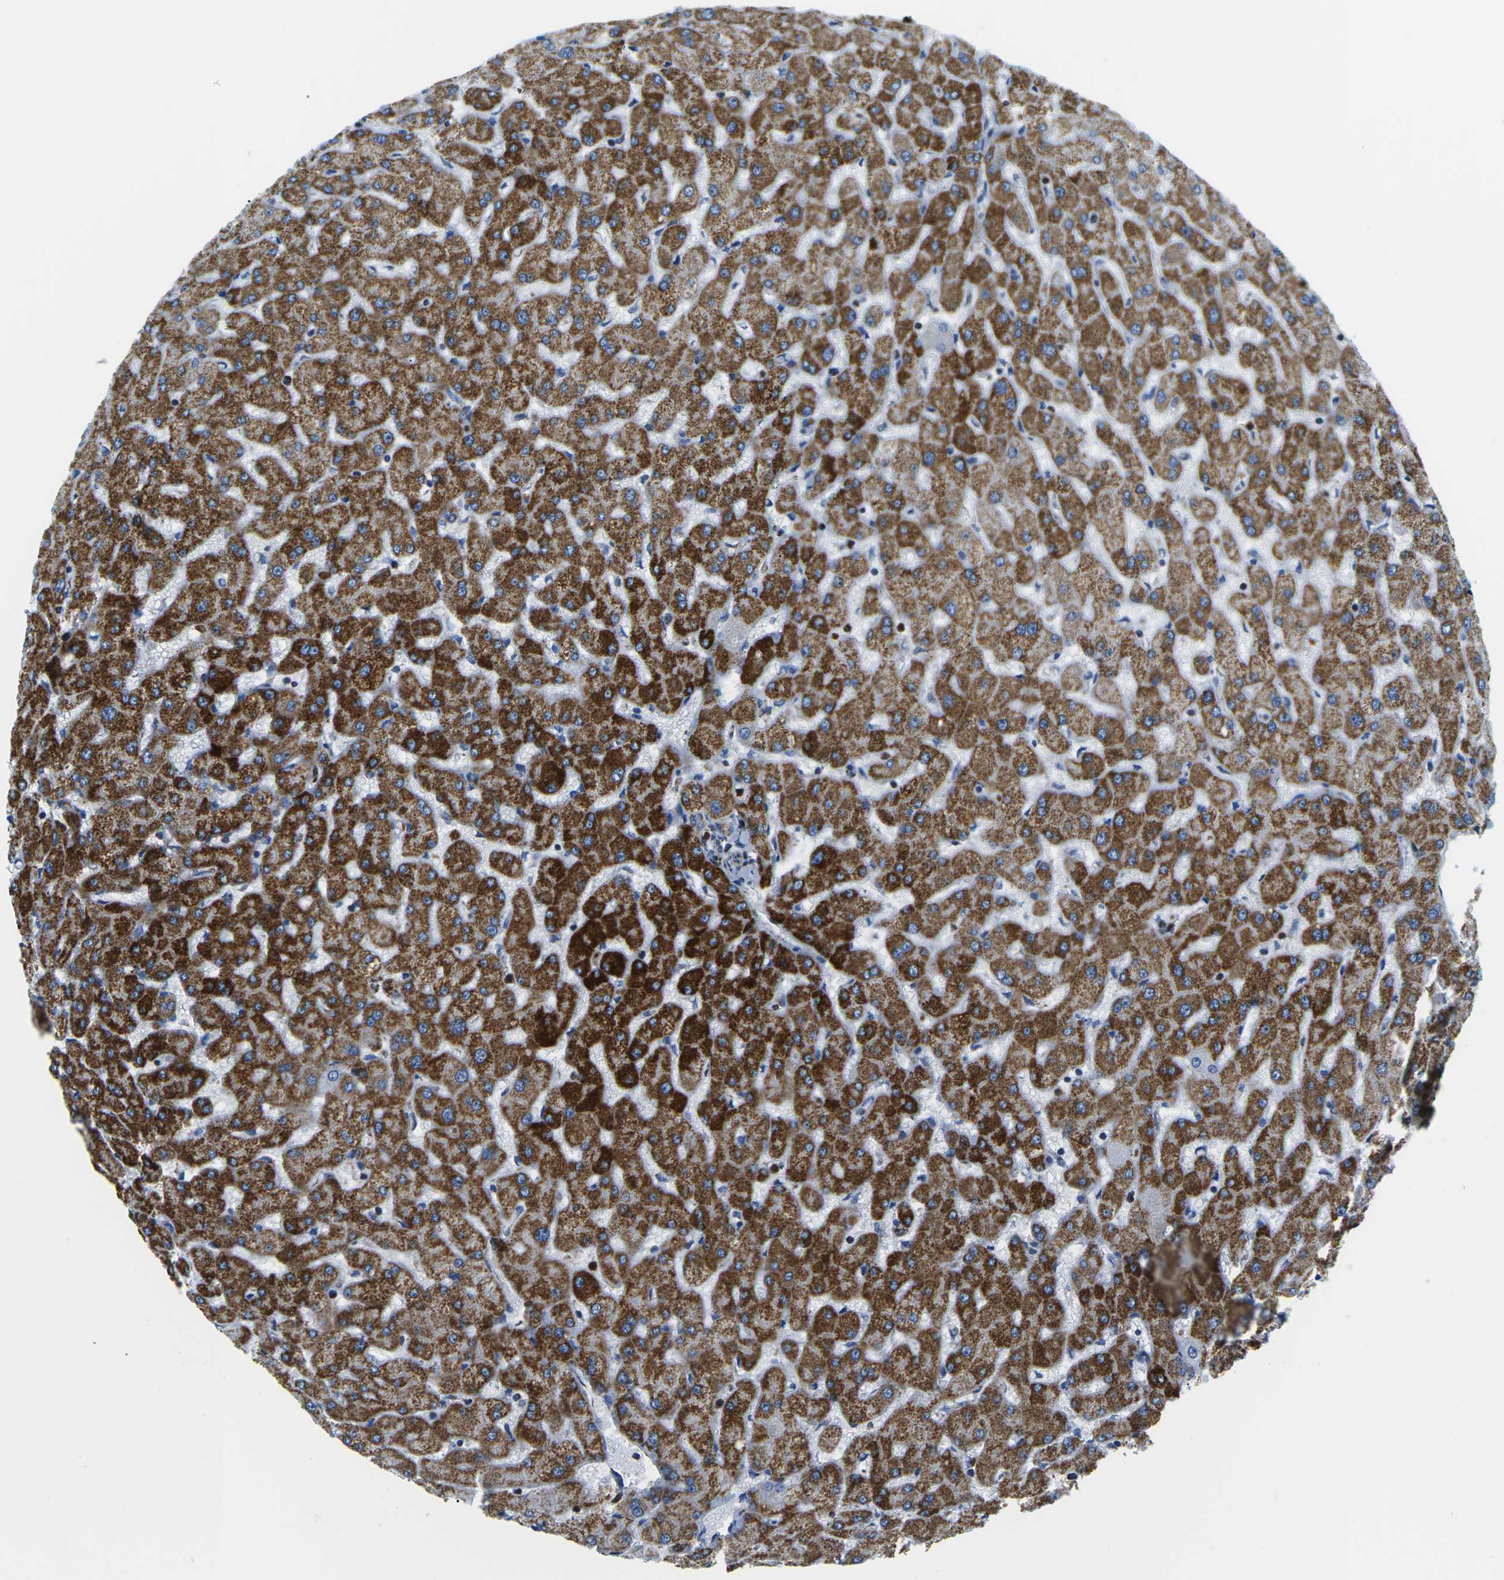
{"staining": {"intensity": "weak", "quantity": ">75%", "location": "cytoplasmic/membranous"}, "tissue": "liver", "cell_type": "Cholangiocytes", "image_type": "normal", "snomed": [{"axis": "morphology", "description": "Normal tissue, NOS"}, {"axis": "topography", "description": "Liver"}], "caption": "This histopathology image reveals IHC staining of benign human liver, with low weak cytoplasmic/membranous staining in about >75% of cholangiocytes.", "gene": "COX6C", "patient": {"sex": "female", "age": 63}}